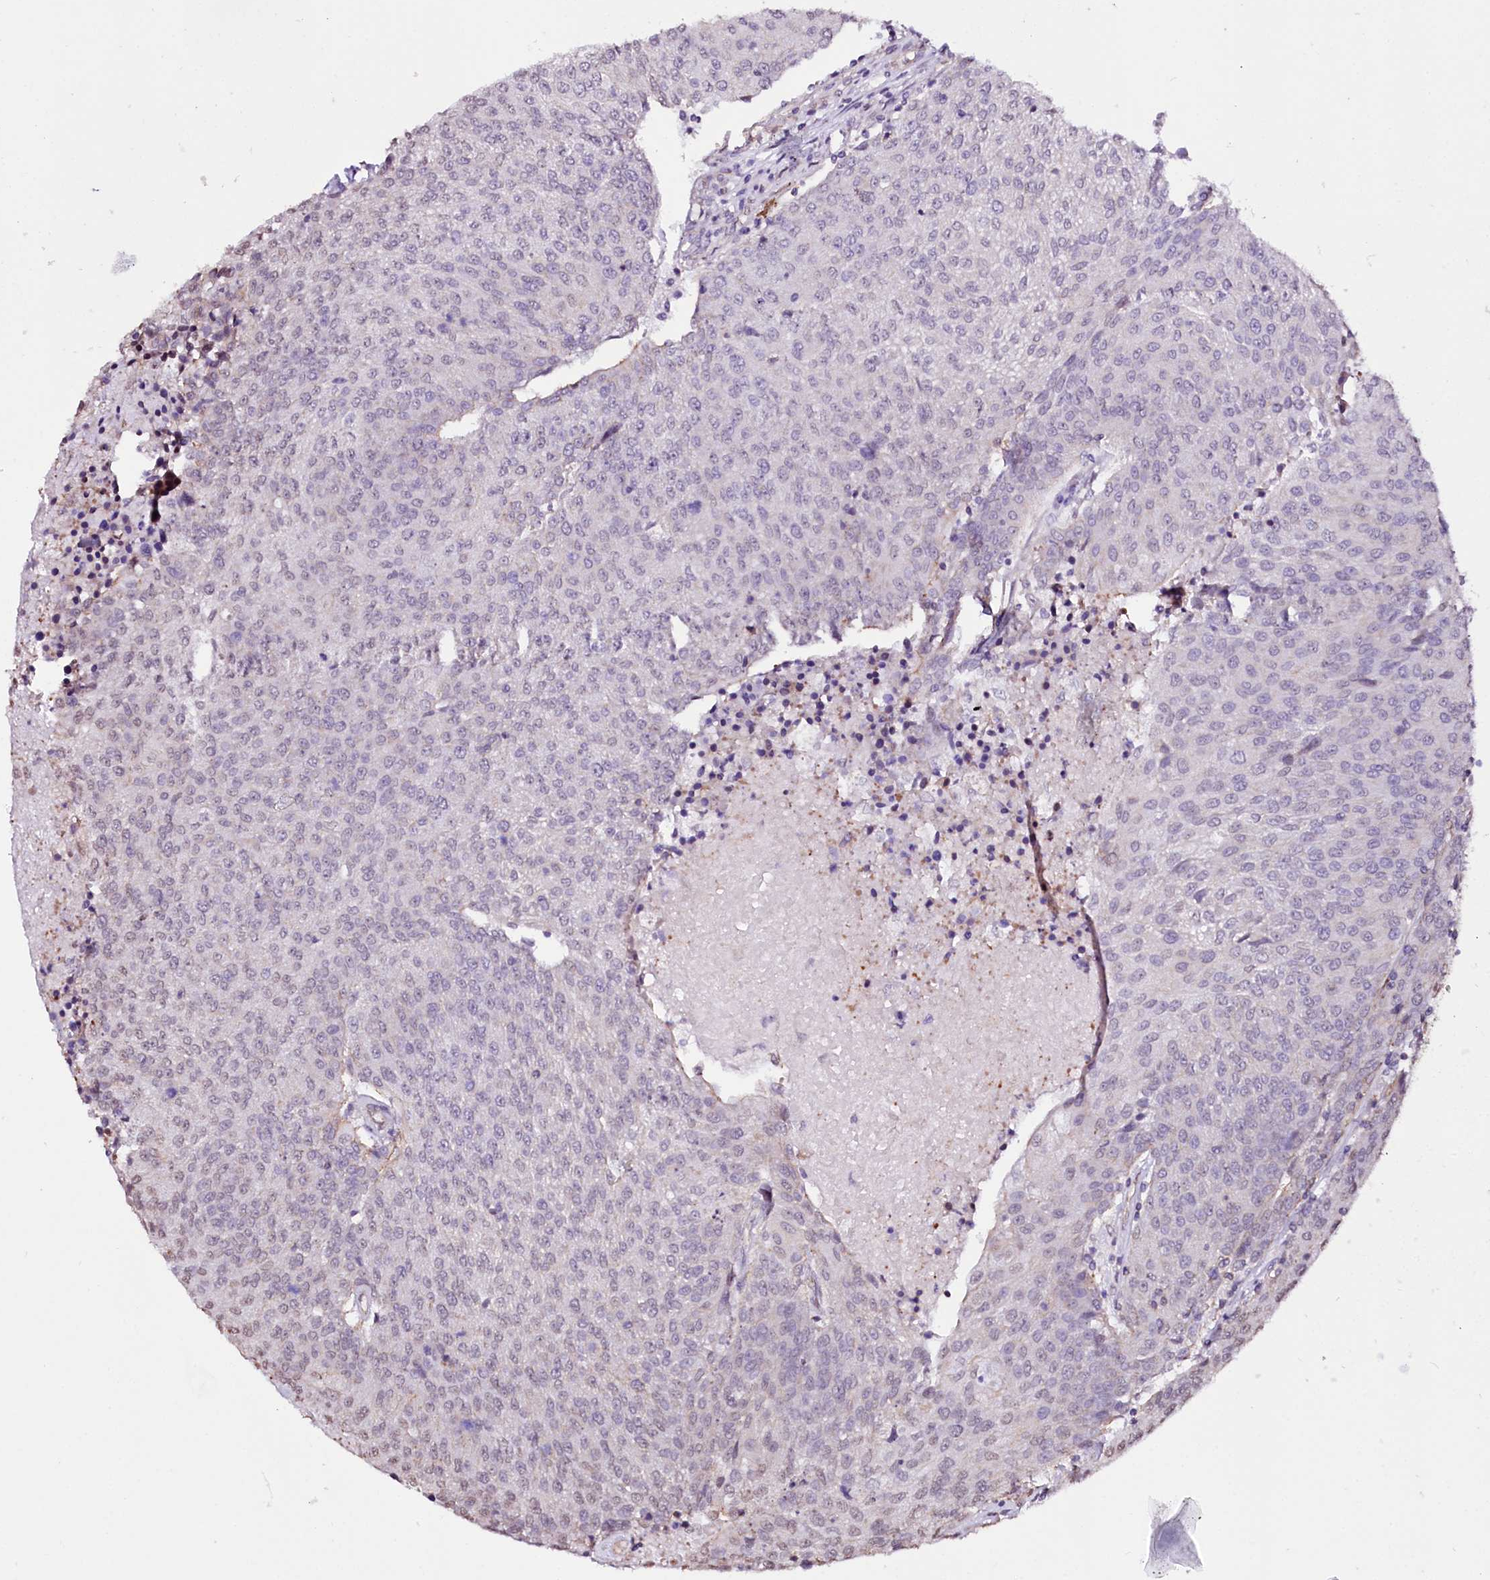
{"staining": {"intensity": "negative", "quantity": "none", "location": "none"}, "tissue": "urothelial cancer", "cell_type": "Tumor cells", "image_type": "cancer", "snomed": [{"axis": "morphology", "description": "Urothelial carcinoma, High grade"}, {"axis": "topography", "description": "Urinary bladder"}], "caption": "Immunohistochemistry photomicrograph of neoplastic tissue: human urothelial cancer stained with DAB displays no significant protein expression in tumor cells.", "gene": "ST7", "patient": {"sex": "female", "age": 85}}